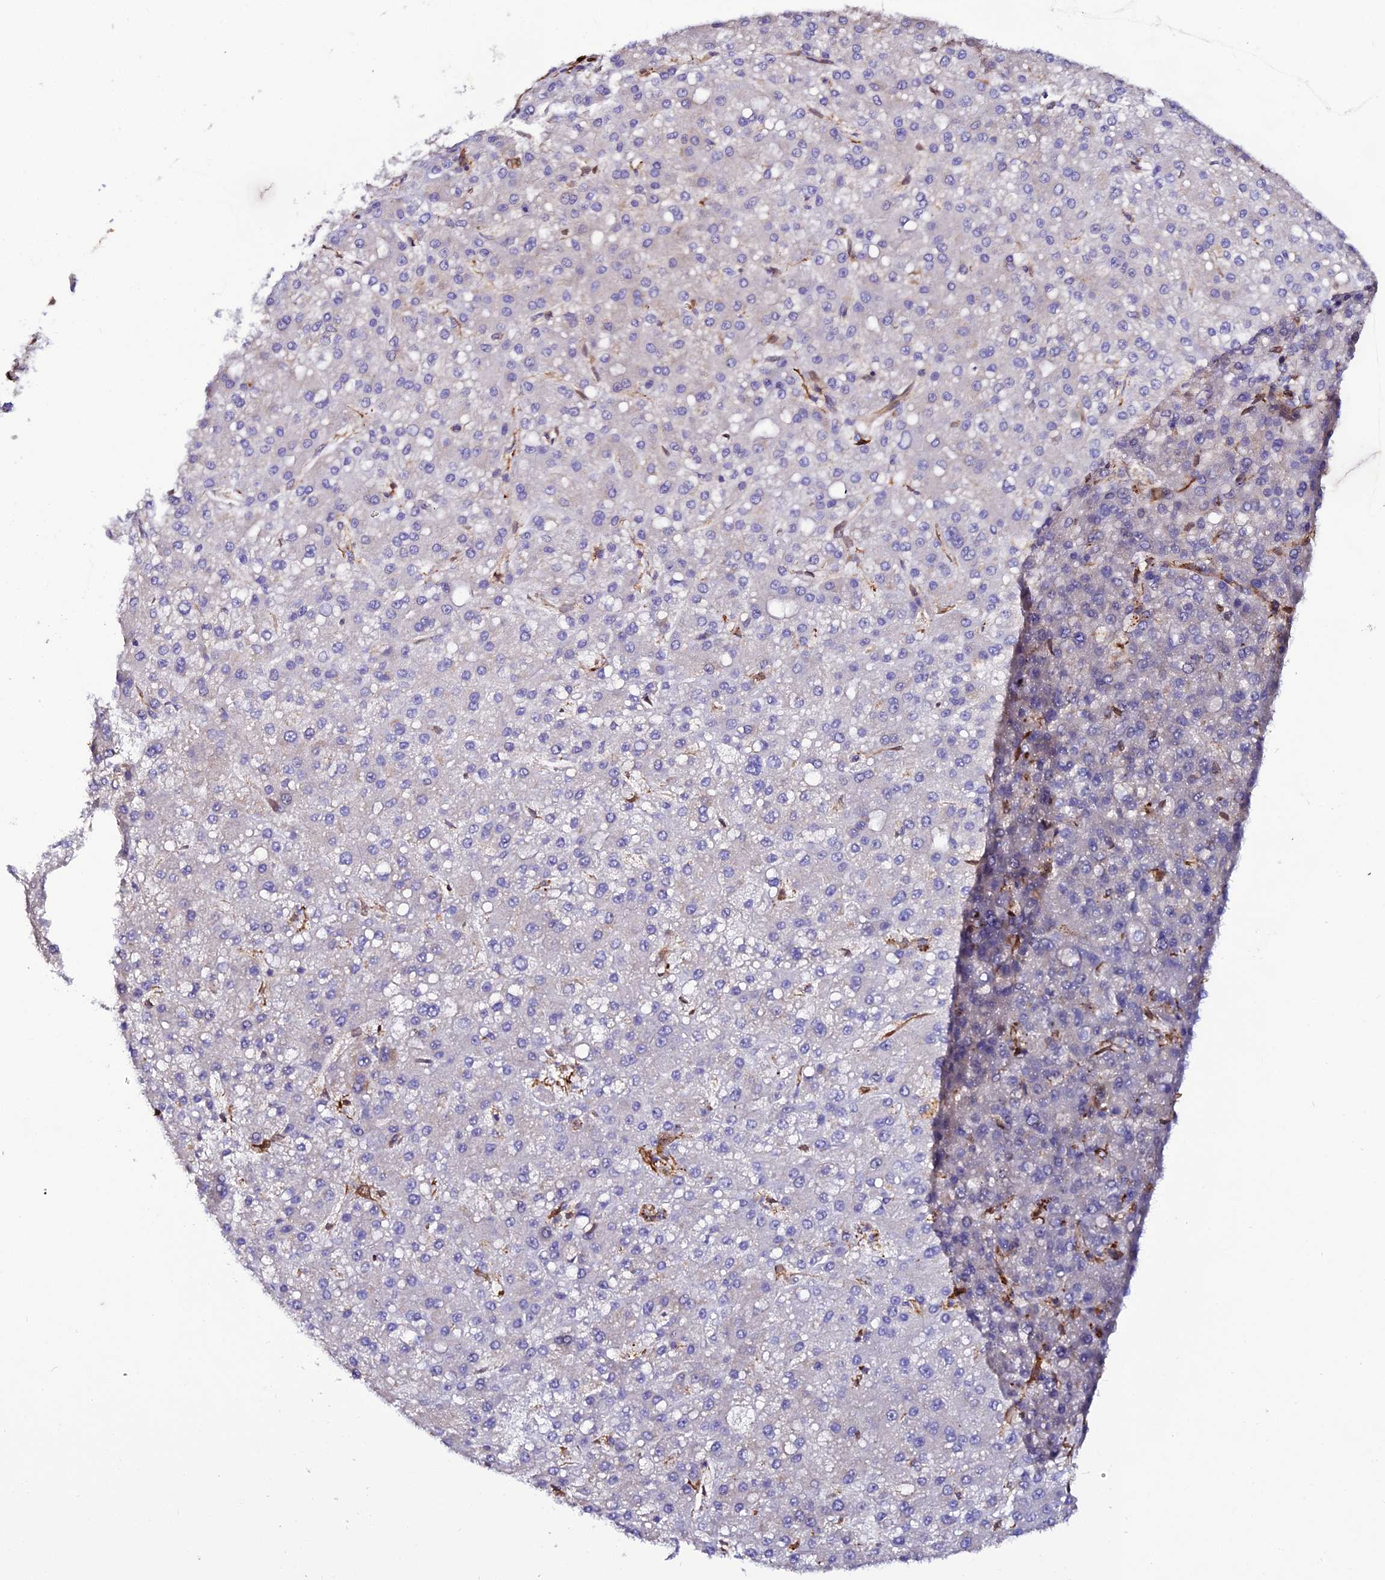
{"staining": {"intensity": "negative", "quantity": "none", "location": "none"}, "tissue": "liver cancer", "cell_type": "Tumor cells", "image_type": "cancer", "snomed": [{"axis": "morphology", "description": "Carcinoma, Hepatocellular, NOS"}, {"axis": "topography", "description": "Liver"}], "caption": "This photomicrograph is of liver cancer (hepatocellular carcinoma) stained with immunohistochemistry (IHC) to label a protein in brown with the nuclei are counter-stained blue. There is no staining in tumor cells. (DAB IHC, high magnification).", "gene": "TRPV2", "patient": {"sex": "male", "age": 67}}